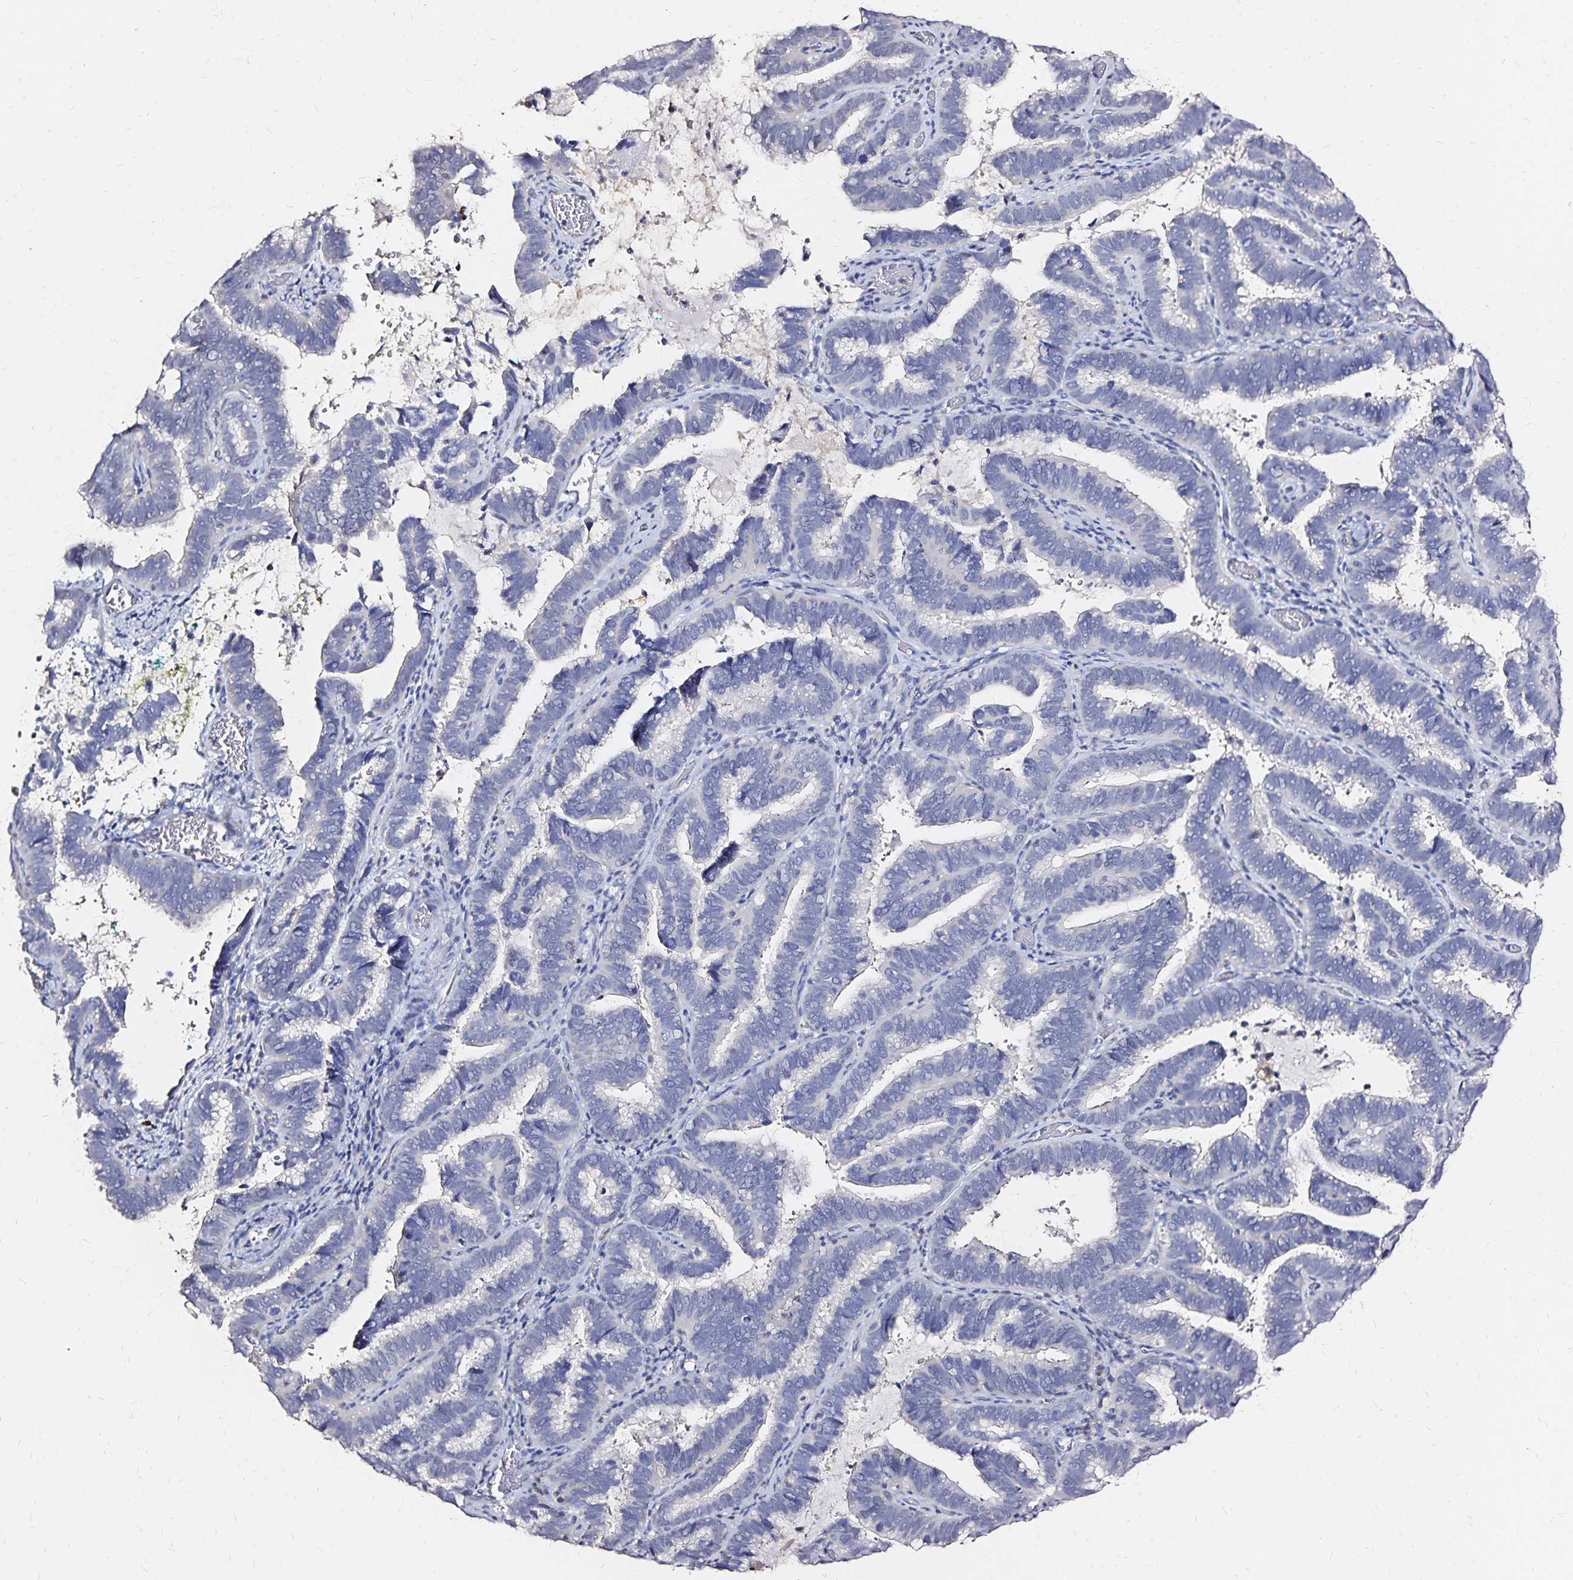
{"staining": {"intensity": "negative", "quantity": "none", "location": "none"}, "tissue": "cervical cancer", "cell_type": "Tumor cells", "image_type": "cancer", "snomed": [{"axis": "morphology", "description": "Adenocarcinoma, NOS"}, {"axis": "topography", "description": "Cervix"}], "caption": "Tumor cells are negative for brown protein staining in cervical adenocarcinoma.", "gene": "SLC5A1", "patient": {"sex": "female", "age": 61}}